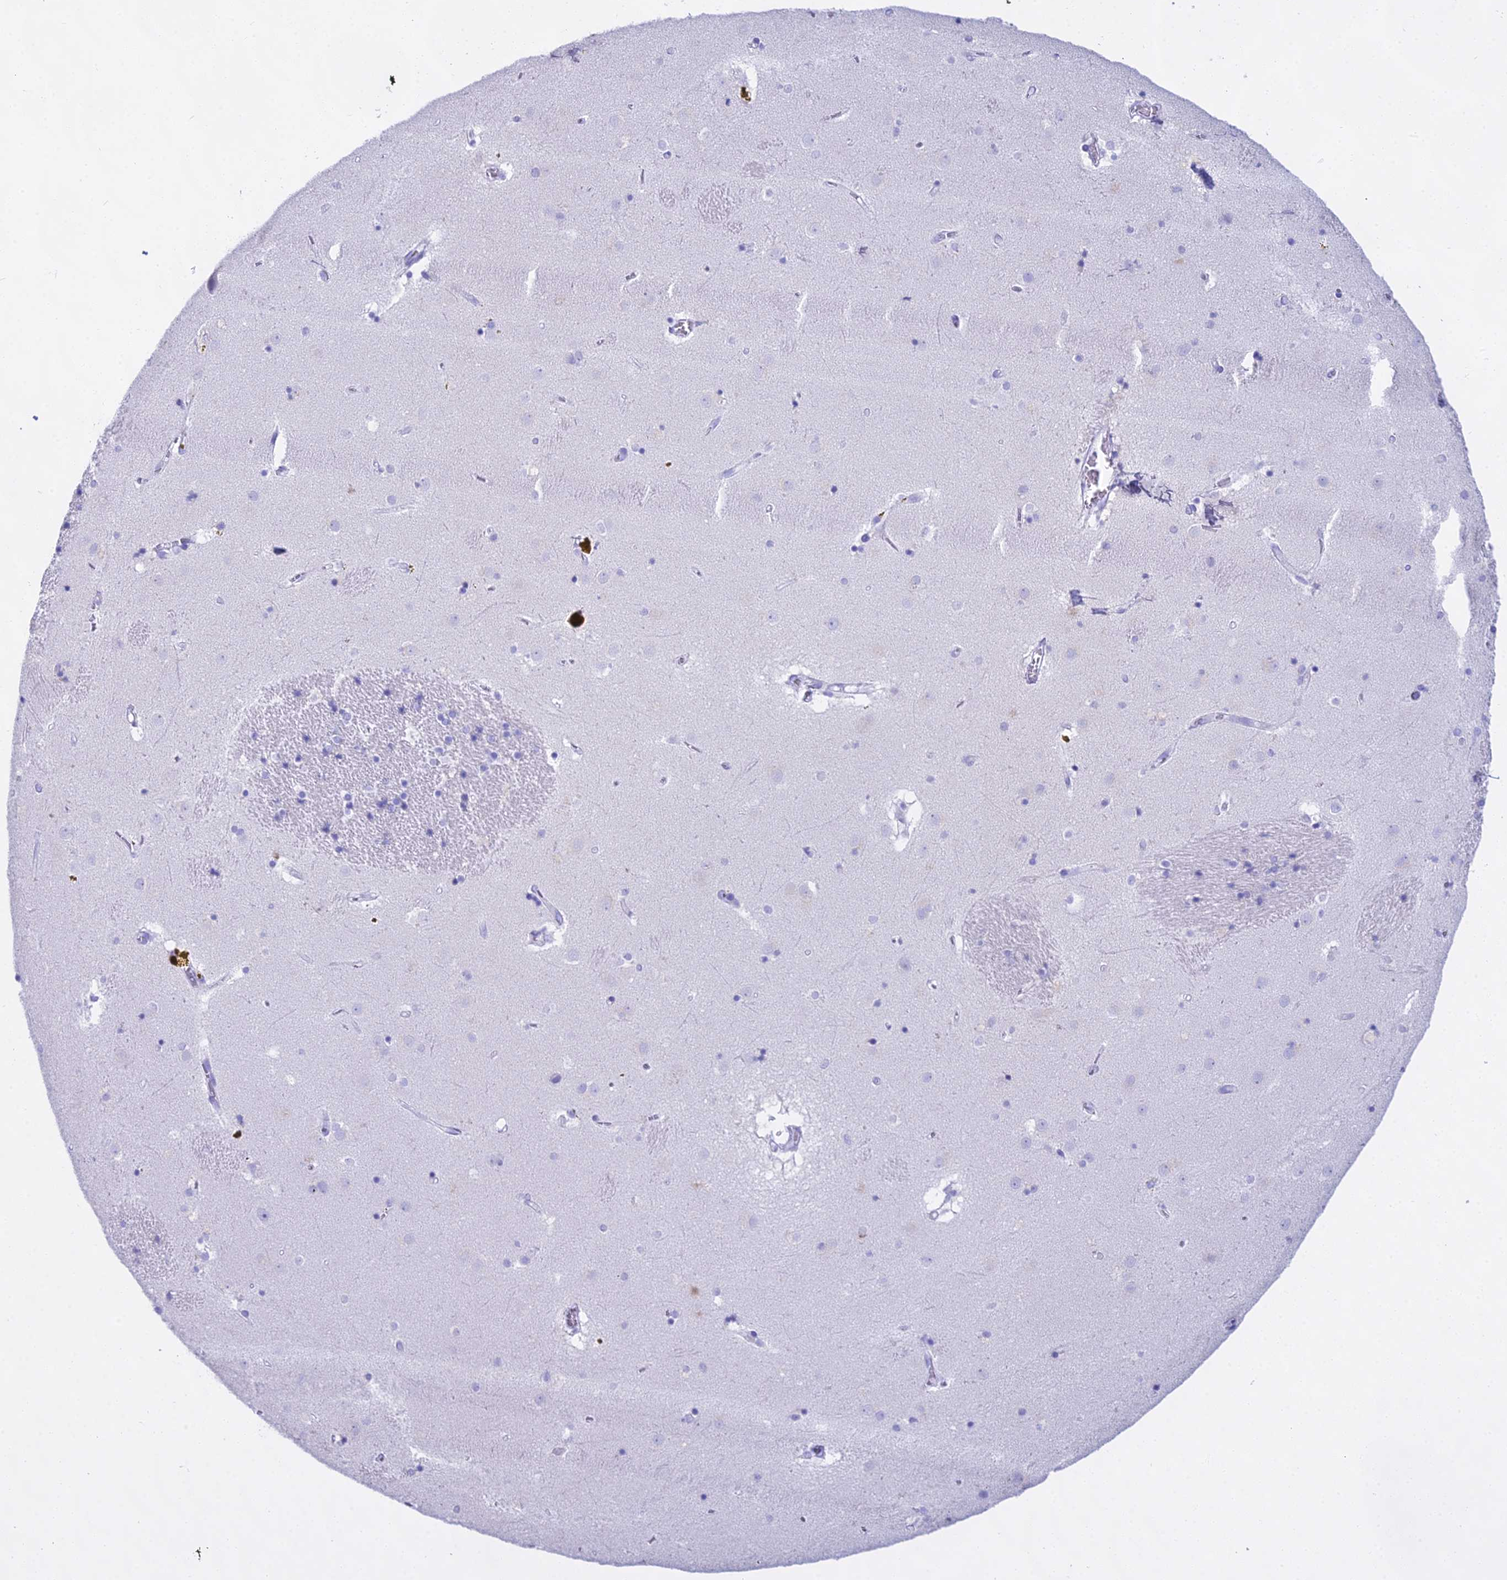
{"staining": {"intensity": "negative", "quantity": "none", "location": "none"}, "tissue": "caudate", "cell_type": "Glial cells", "image_type": "normal", "snomed": [{"axis": "morphology", "description": "Normal tissue, NOS"}, {"axis": "topography", "description": "Lateral ventricle wall"}], "caption": "Image shows no protein staining in glial cells of unremarkable caudate. (Stains: DAB immunohistochemistry (IHC) with hematoxylin counter stain, Microscopy: brightfield microscopy at high magnification).", "gene": "CGB1", "patient": {"sex": "male", "age": 70}}